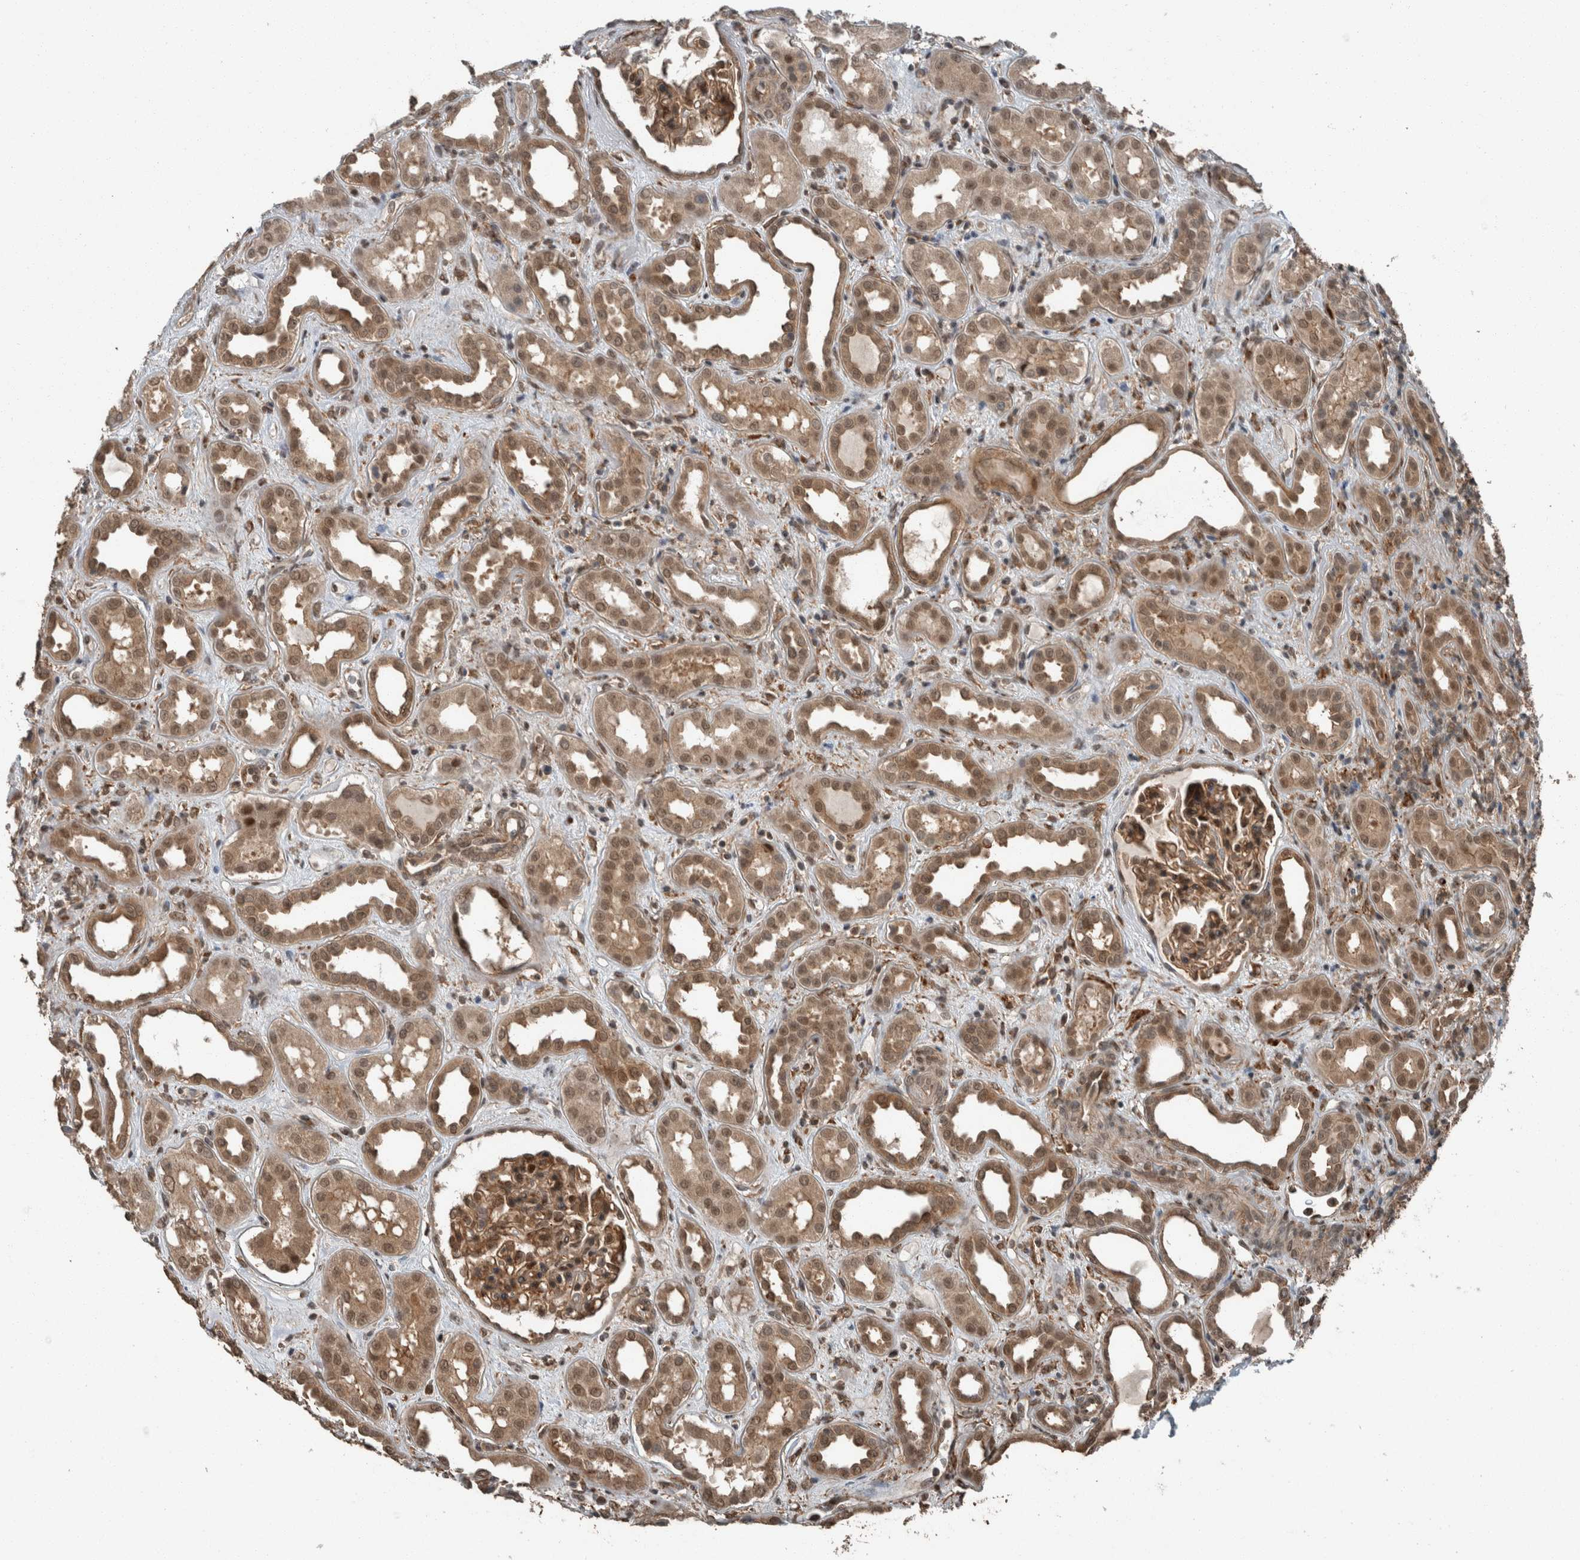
{"staining": {"intensity": "moderate", "quantity": ">75%", "location": "cytoplasmic/membranous,nuclear"}, "tissue": "kidney", "cell_type": "Cells in glomeruli", "image_type": "normal", "snomed": [{"axis": "morphology", "description": "Normal tissue, NOS"}, {"axis": "topography", "description": "Kidney"}], "caption": "Immunohistochemistry (IHC) of normal human kidney demonstrates medium levels of moderate cytoplasmic/membranous,nuclear positivity in approximately >75% of cells in glomeruli. (Brightfield microscopy of DAB IHC at high magnification).", "gene": "MYO1E", "patient": {"sex": "male", "age": 59}}